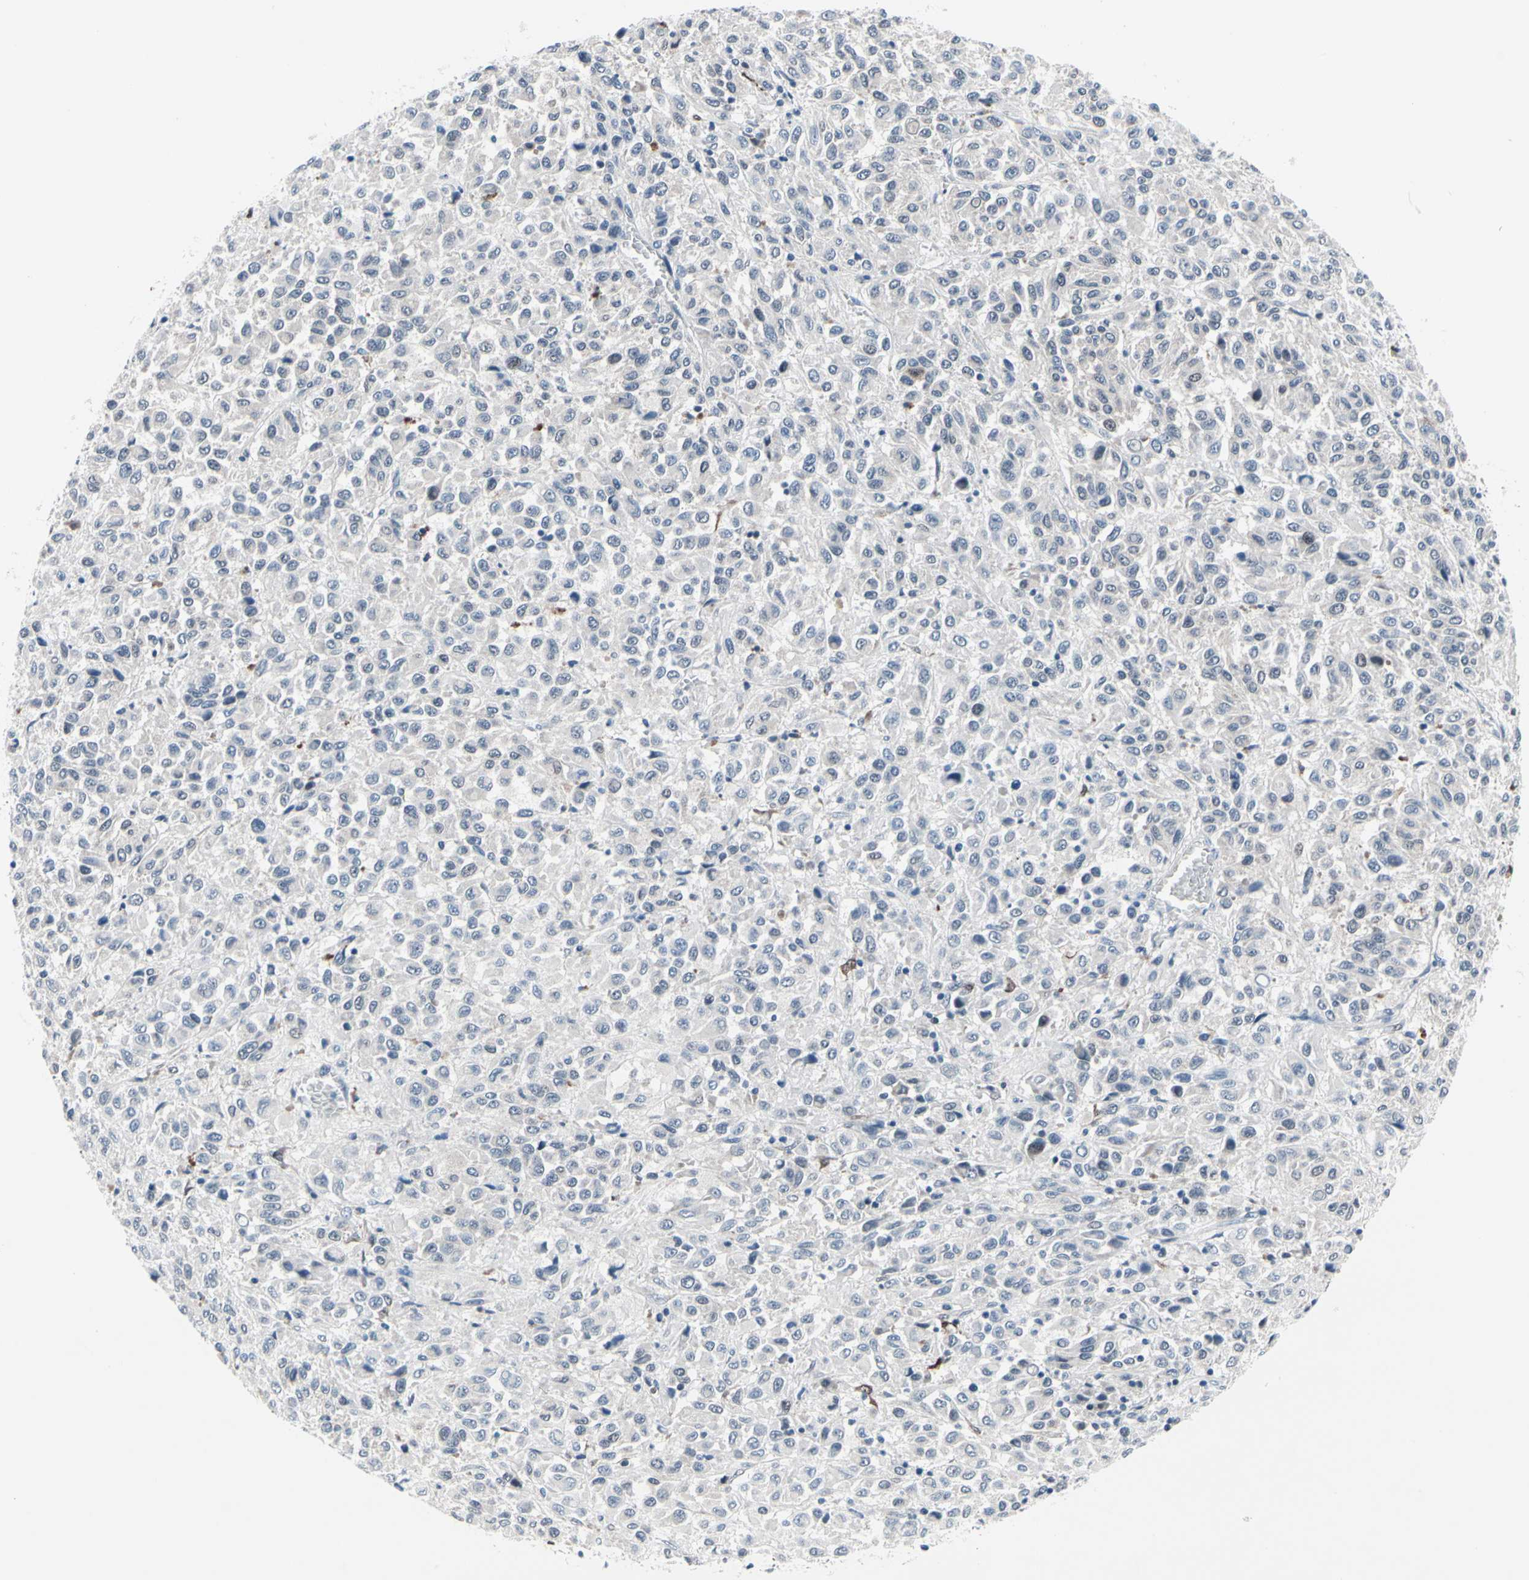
{"staining": {"intensity": "negative", "quantity": "none", "location": "none"}, "tissue": "melanoma", "cell_type": "Tumor cells", "image_type": "cancer", "snomed": [{"axis": "morphology", "description": "Malignant melanoma, Metastatic site"}, {"axis": "topography", "description": "Lung"}], "caption": "DAB immunohistochemical staining of melanoma demonstrates no significant staining in tumor cells.", "gene": "TXN", "patient": {"sex": "male", "age": 64}}